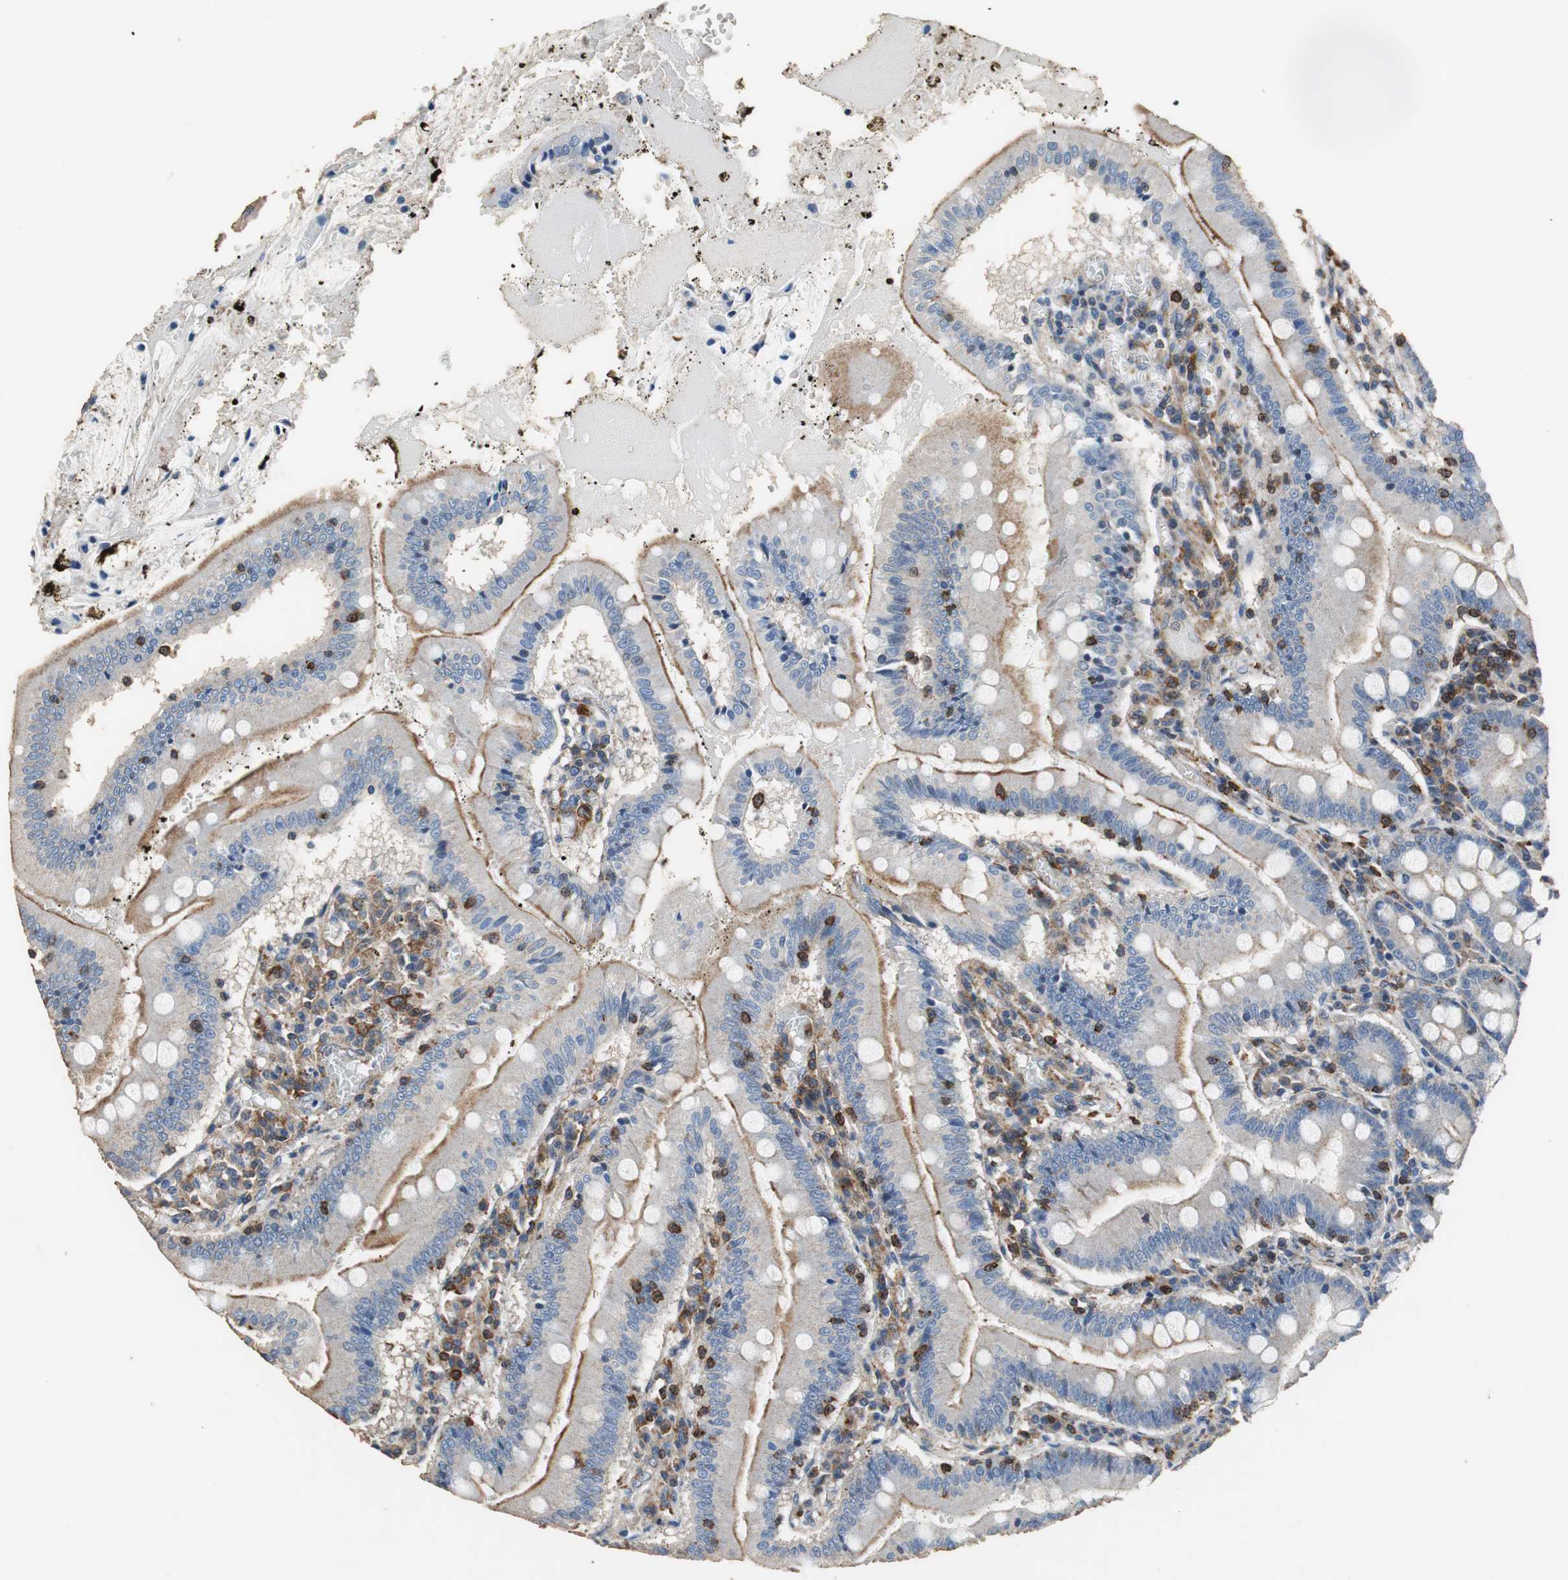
{"staining": {"intensity": "weak", "quantity": ">75%", "location": "cytoplasmic/membranous"}, "tissue": "small intestine", "cell_type": "Glandular cells", "image_type": "normal", "snomed": [{"axis": "morphology", "description": "Normal tissue, NOS"}, {"axis": "topography", "description": "Small intestine"}], "caption": "Small intestine stained with immunohistochemistry reveals weak cytoplasmic/membranous positivity in approximately >75% of glandular cells. The protein is shown in brown color, while the nuclei are stained blue.", "gene": "PRKRA", "patient": {"sex": "male", "age": 71}}